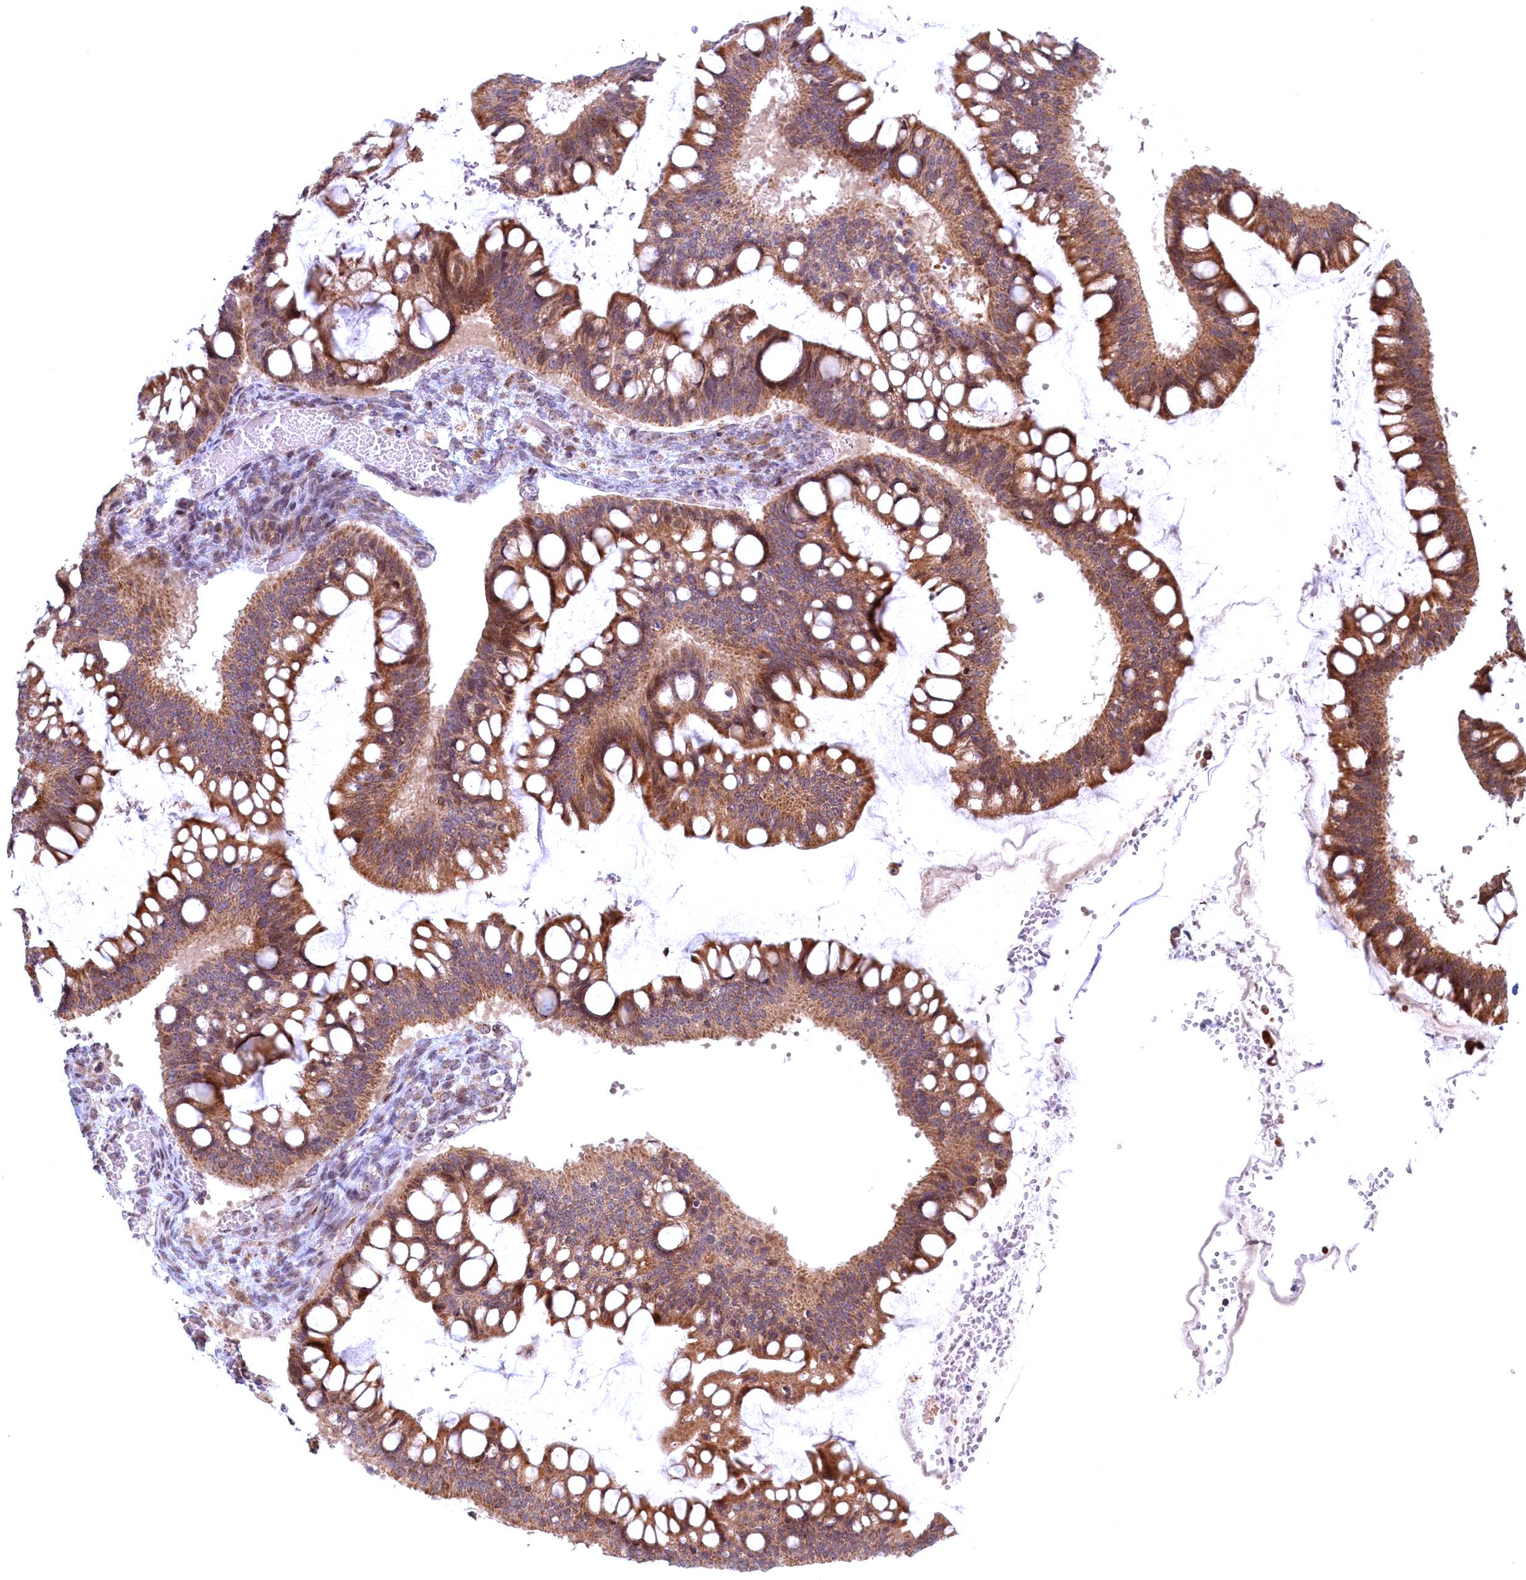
{"staining": {"intensity": "moderate", "quantity": ">75%", "location": "cytoplasmic/membranous"}, "tissue": "ovarian cancer", "cell_type": "Tumor cells", "image_type": "cancer", "snomed": [{"axis": "morphology", "description": "Cystadenocarcinoma, mucinous, NOS"}, {"axis": "topography", "description": "Ovary"}], "caption": "Immunohistochemical staining of ovarian cancer reveals medium levels of moderate cytoplasmic/membranous protein expression in about >75% of tumor cells.", "gene": "PLA2G10", "patient": {"sex": "female", "age": 73}}